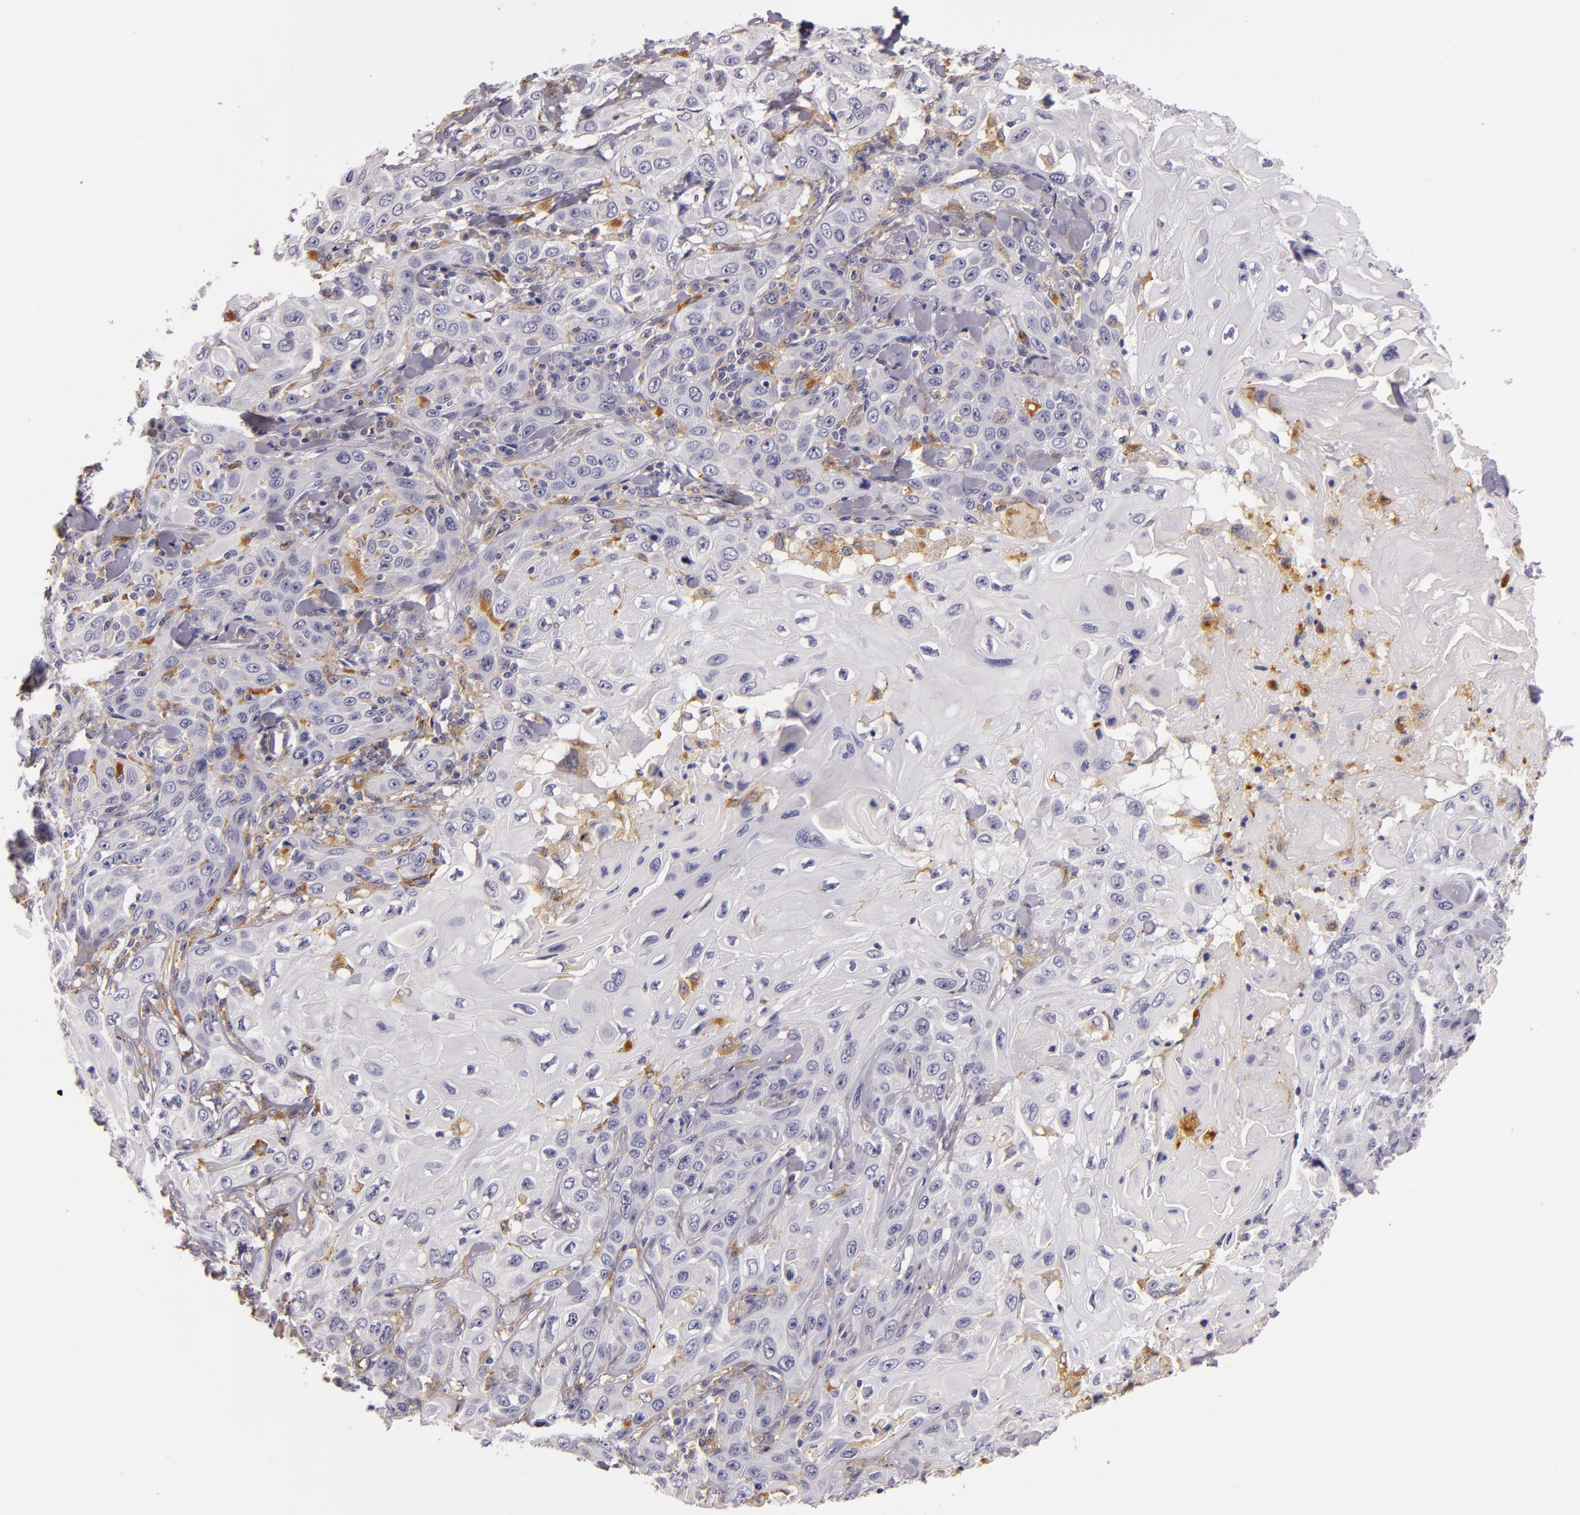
{"staining": {"intensity": "negative", "quantity": "none", "location": "none"}, "tissue": "skin cancer", "cell_type": "Tumor cells", "image_type": "cancer", "snomed": [{"axis": "morphology", "description": "Squamous cell carcinoma, NOS"}, {"axis": "topography", "description": "Skin"}], "caption": "IHC histopathology image of neoplastic tissue: skin cancer (squamous cell carcinoma) stained with DAB exhibits no significant protein staining in tumor cells.", "gene": "TLR8", "patient": {"sex": "male", "age": 84}}